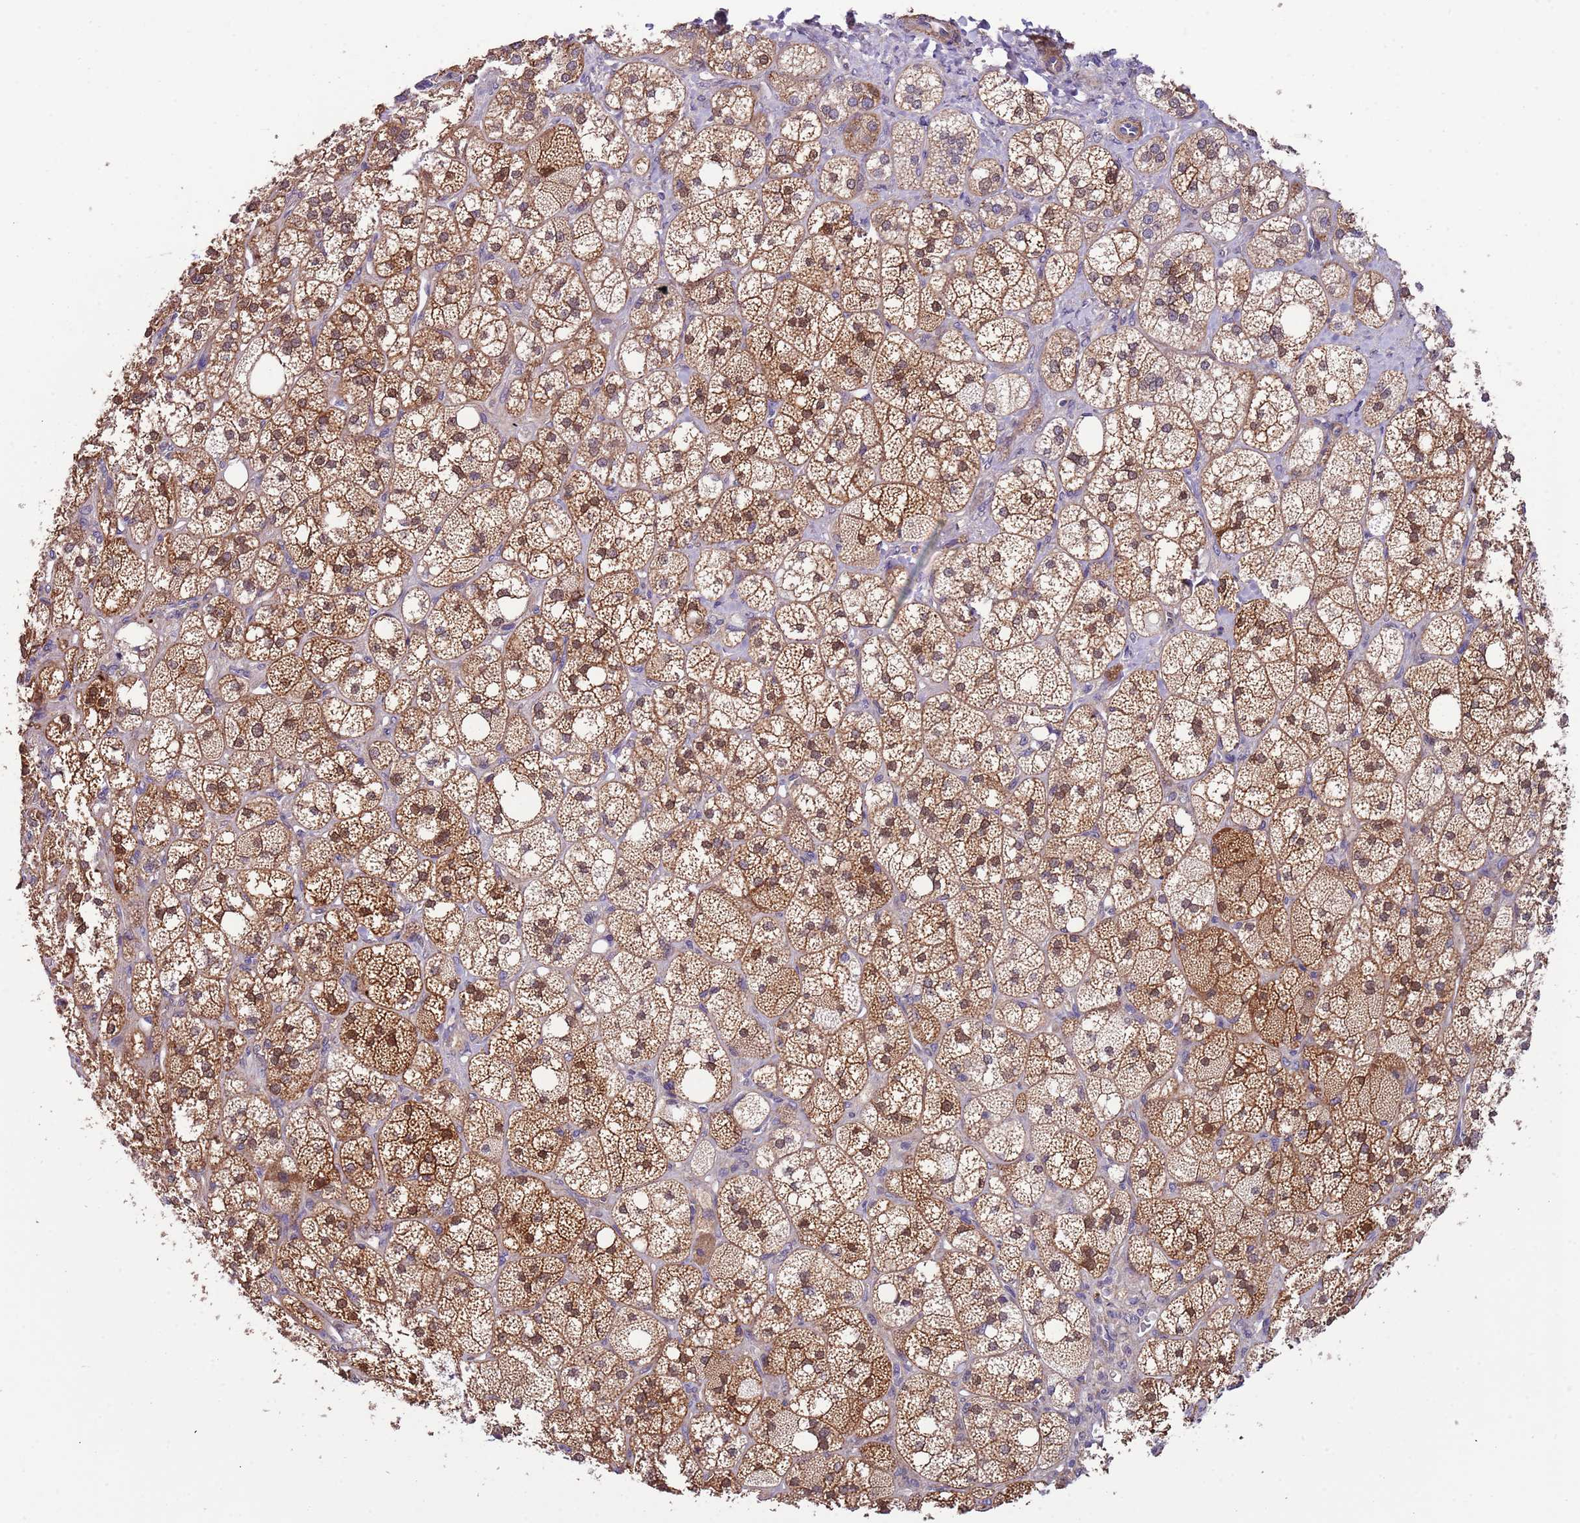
{"staining": {"intensity": "strong", "quantity": "25%-75%", "location": "cytoplasmic/membranous"}, "tissue": "adrenal gland", "cell_type": "Glandular cells", "image_type": "normal", "snomed": [{"axis": "morphology", "description": "Normal tissue, NOS"}, {"axis": "topography", "description": "Adrenal gland"}], "caption": "A histopathology image showing strong cytoplasmic/membranous expression in approximately 25%-75% of glandular cells in unremarkable adrenal gland, as visualized by brown immunohistochemical staining.", "gene": "LAMB4", "patient": {"sex": "male", "age": 61}}